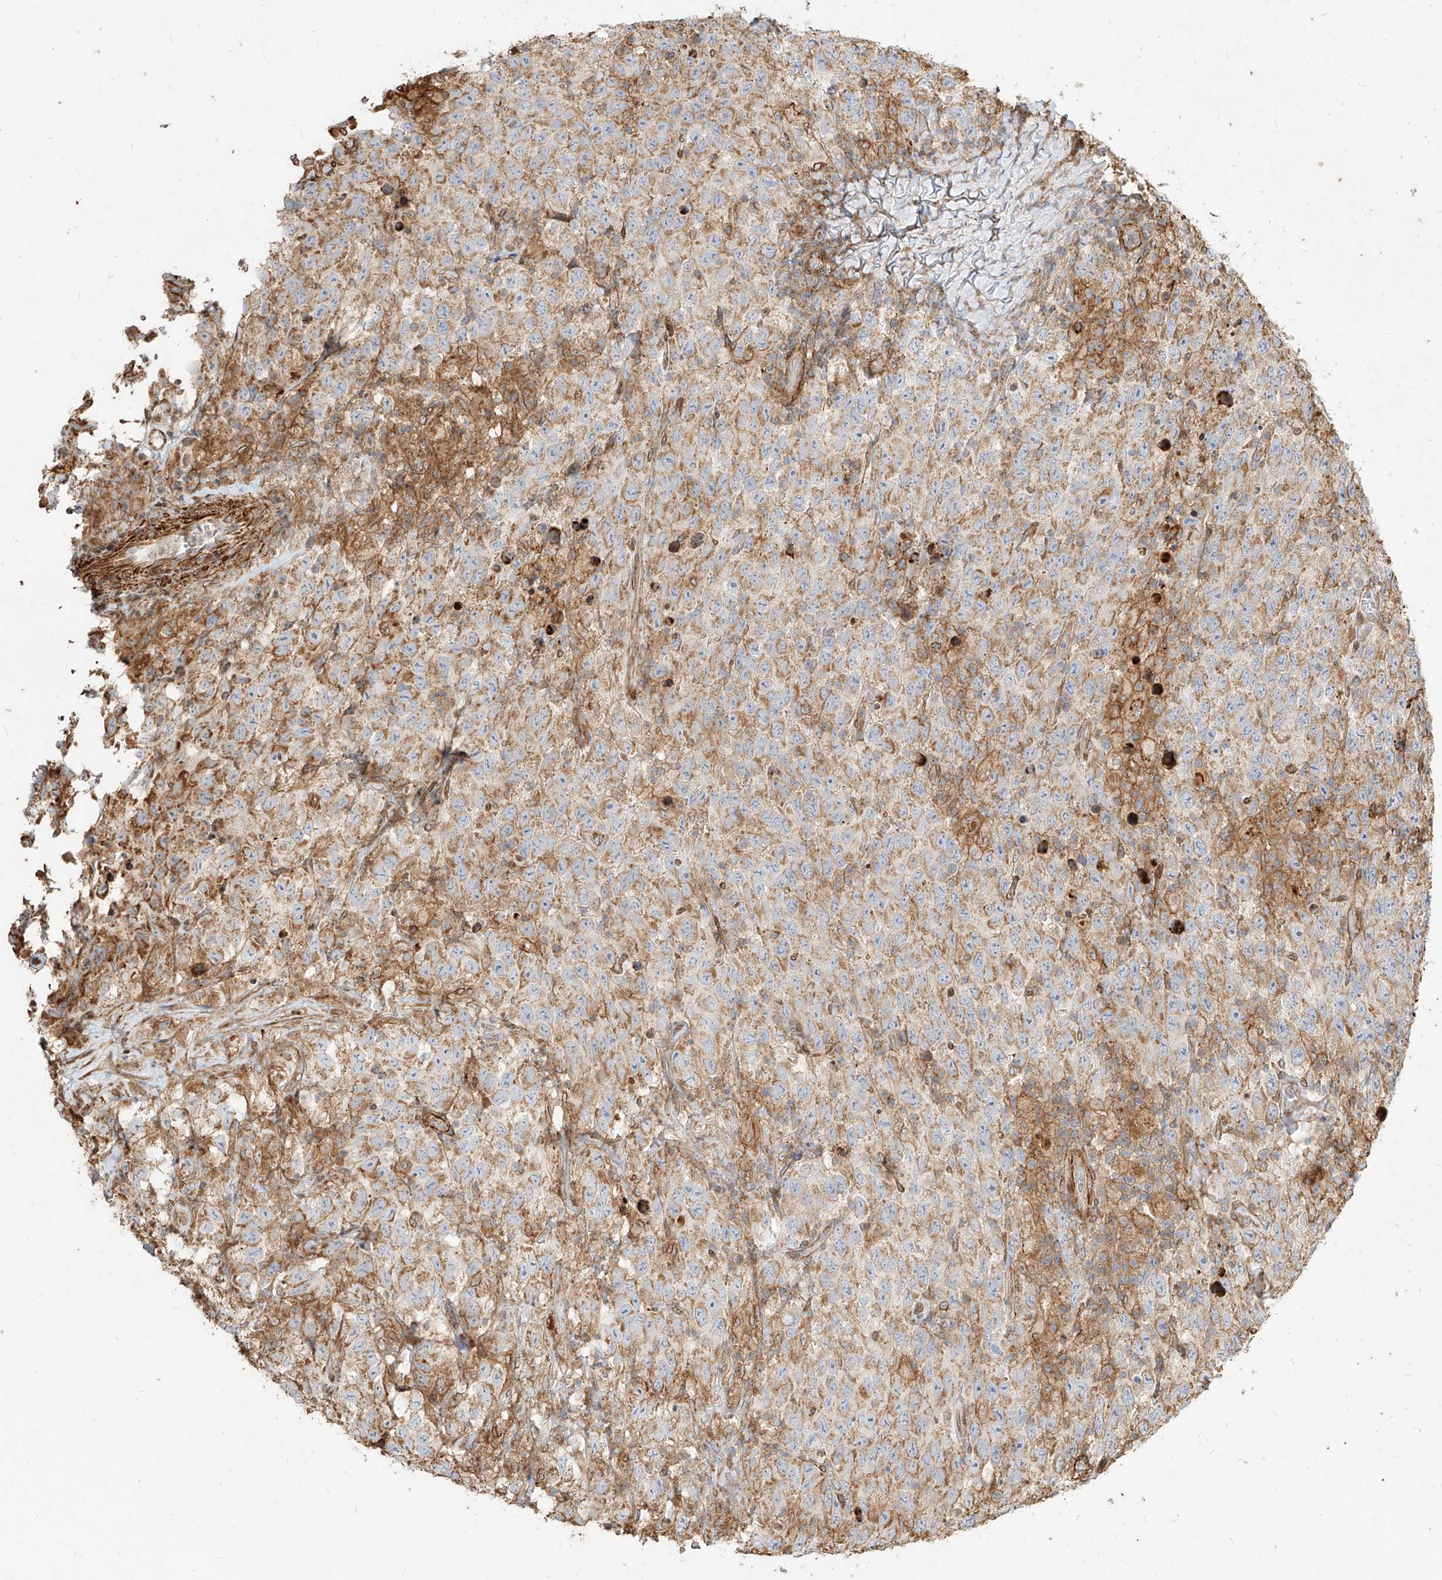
{"staining": {"intensity": "moderate", "quantity": "25%-75%", "location": "cytoplasmic/membranous"}, "tissue": "testis cancer", "cell_type": "Tumor cells", "image_type": "cancer", "snomed": [{"axis": "morphology", "description": "Seminoma, NOS"}, {"axis": "topography", "description": "Testis"}], "caption": "The histopathology image shows staining of testis cancer, revealing moderate cytoplasmic/membranous protein positivity (brown color) within tumor cells.", "gene": "MTX2", "patient": {"sex": "male", "age": 41}}